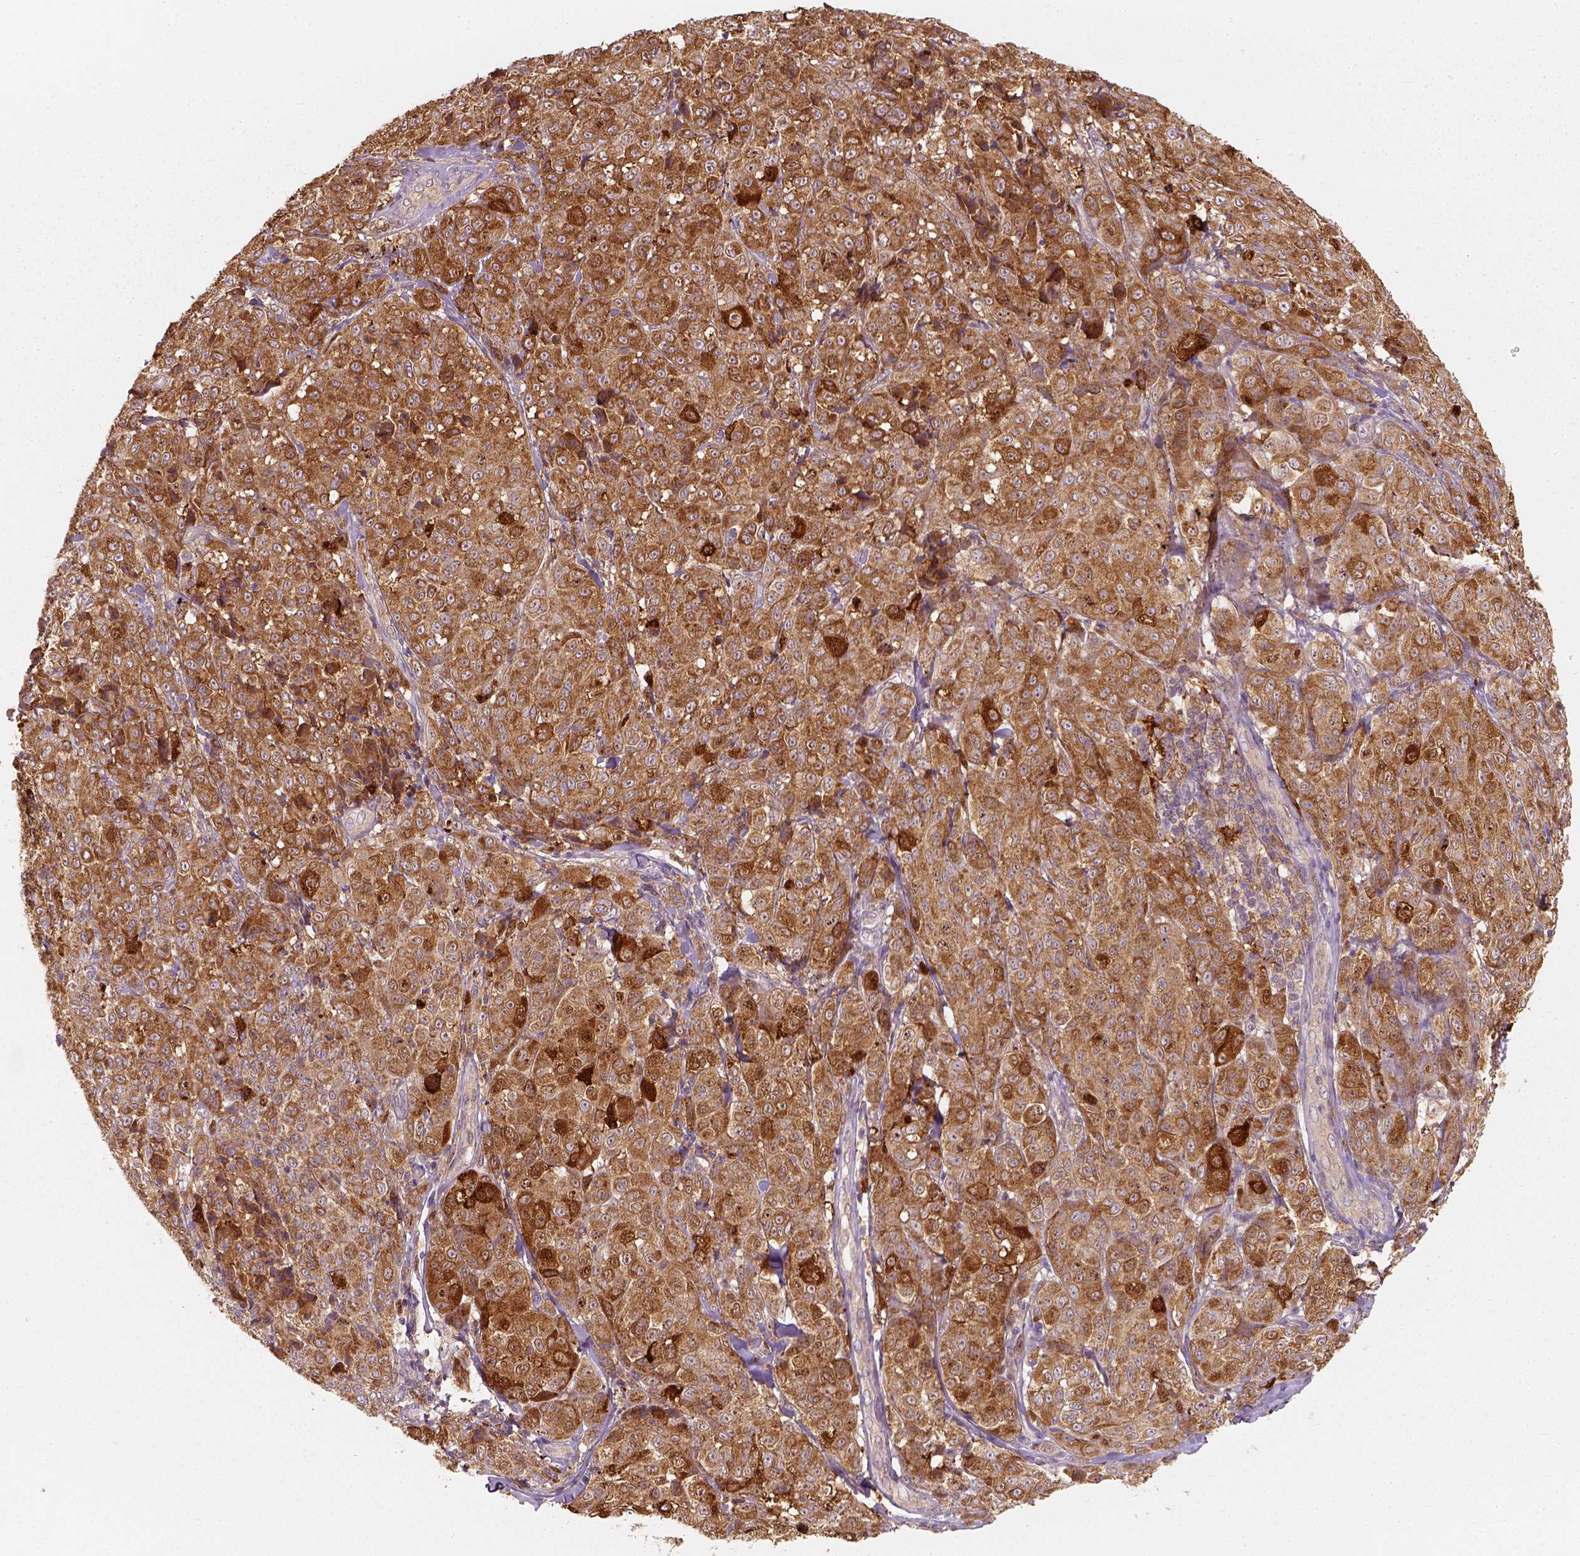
{"staining": {"intensity": "strong", "quantity": ">75%", "location": "cytoplasmic/membranous"}, "tissue": "melanoma", "cell_type": "Tumor cells", "image_type": "cancer", "snomed": [{"axis": "morphology", "description": "Malignant melanoma, NOS"}, {"axis": "topography", "description": "Skin"}], "caption": "Immunohistochemical staining of human malignant melanoma reveals high levels of strong cytoplasmic/membranous staining in about >75% of tumor cells.", "gene": "SQSTM1", "patient": {"sex": "male", "age": 89}}